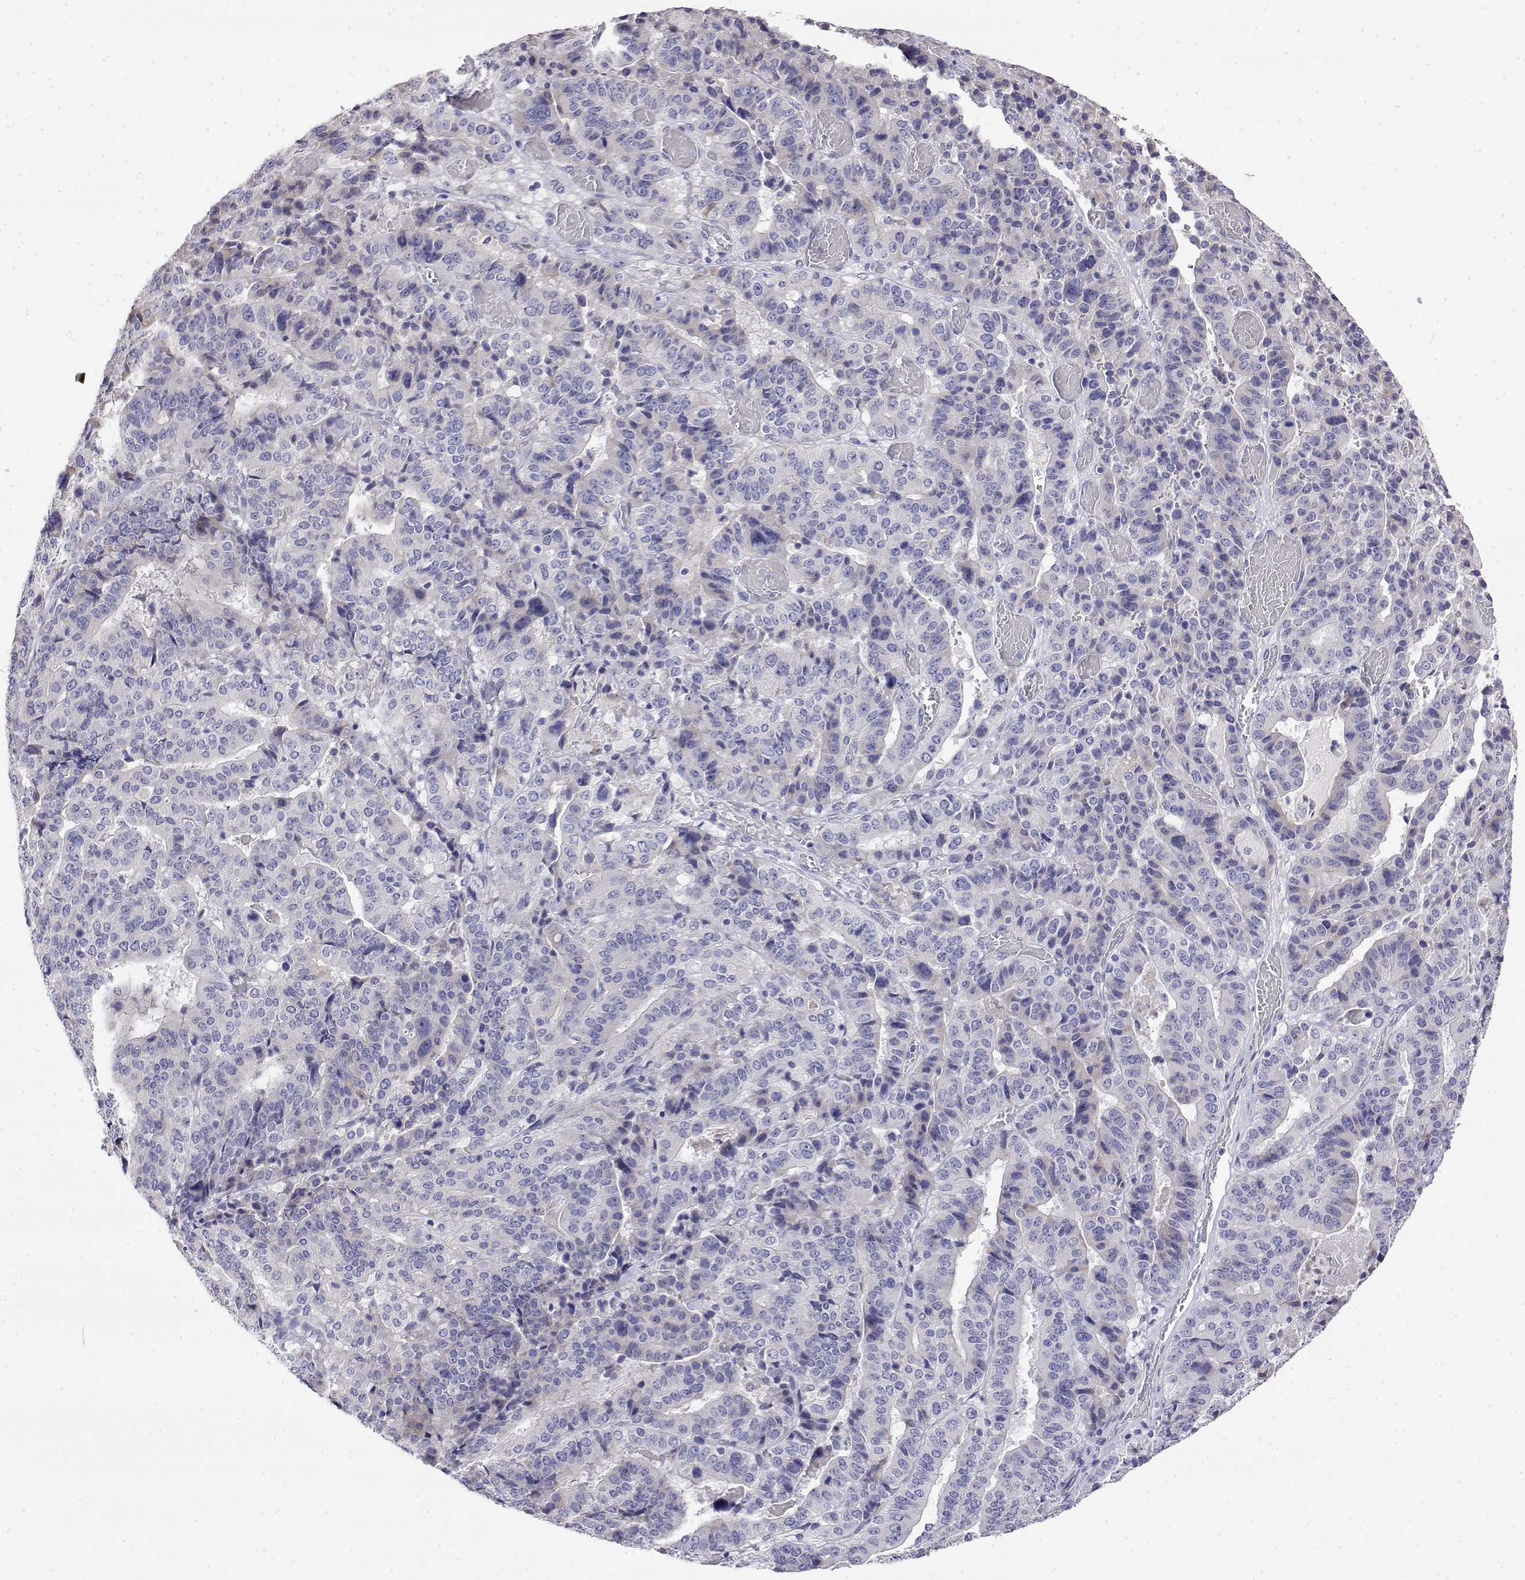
{"staining": {"intensity": "negative", "quantity": "none", "location": "none"}, "tissue": "stomach cancer", "cell_type": "Tumor cells", "image_type": "cancer", "snomed": [{"axis": "morphology", "description": "Adenocarcinoma, NOS"}, {"axis": "topography", "description": "Stomach"}], "caption": "Immunohistochemistry micrograph of neoplastic tissue: human stomach cancer (adenocarcinoma) stained with DAB shows no significant protein positivity in tumor cells.", "gene": "LY6D", "patient": {"sex": "male", "age": 48}}